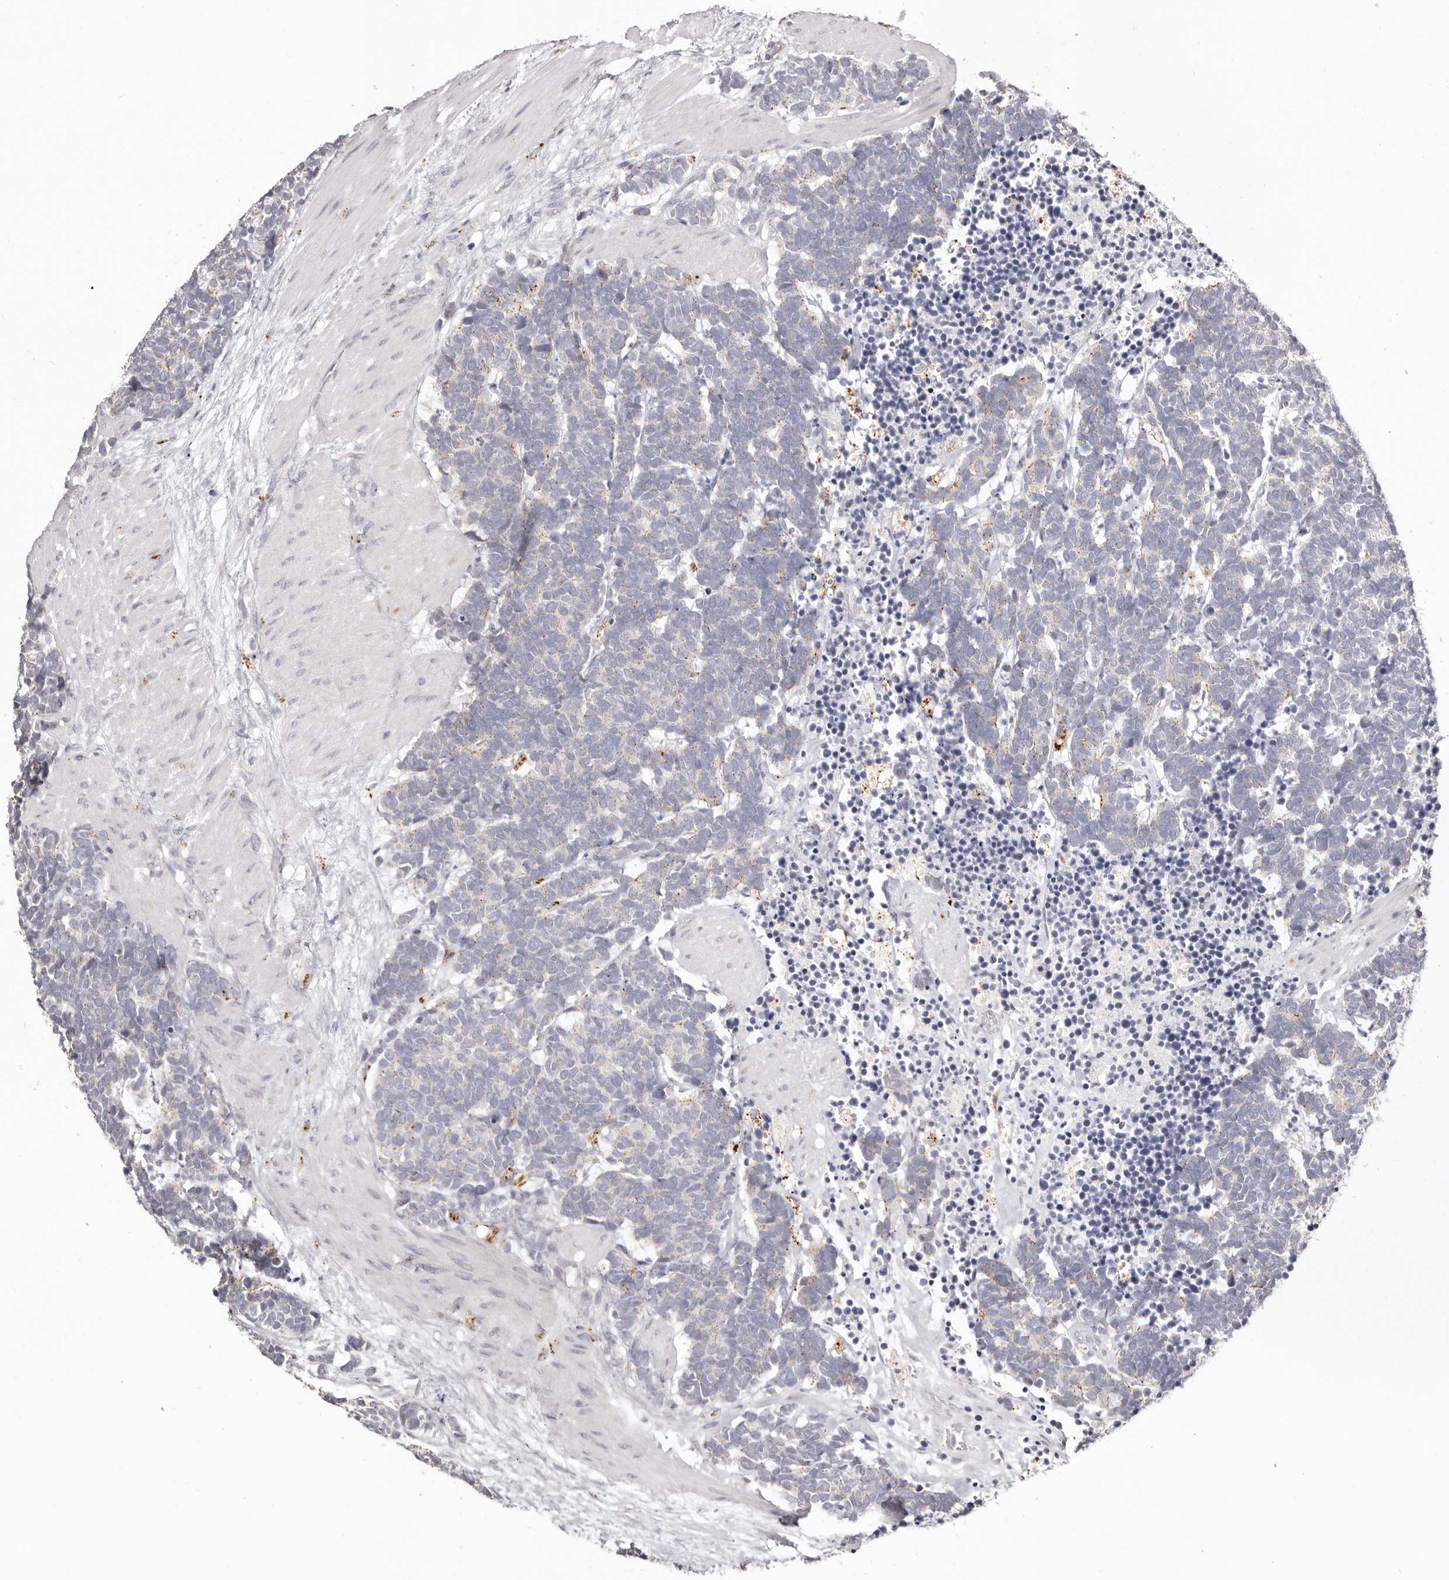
{"staining": {"intensity": "negative", "quantity": "none", "location": "none"}, "tissue": "carcinoid", "cell_type": "Tumor cells", "image_type": "cancer", "snomed": [{"axis": "morphology", "description": "Carcinoma, NOS"}, {"axis": "morphology", "description": "Carcinoid, malignant, NOS"}, {"axis": "topography", "description": "Urinary bladder"}], "caption": "DAB immunohistochemical staining of human carcinoma shows no significant expression in tumor cells.", "gene": "PCDHB6", "patient": {"sex": "male", "age": 57}}